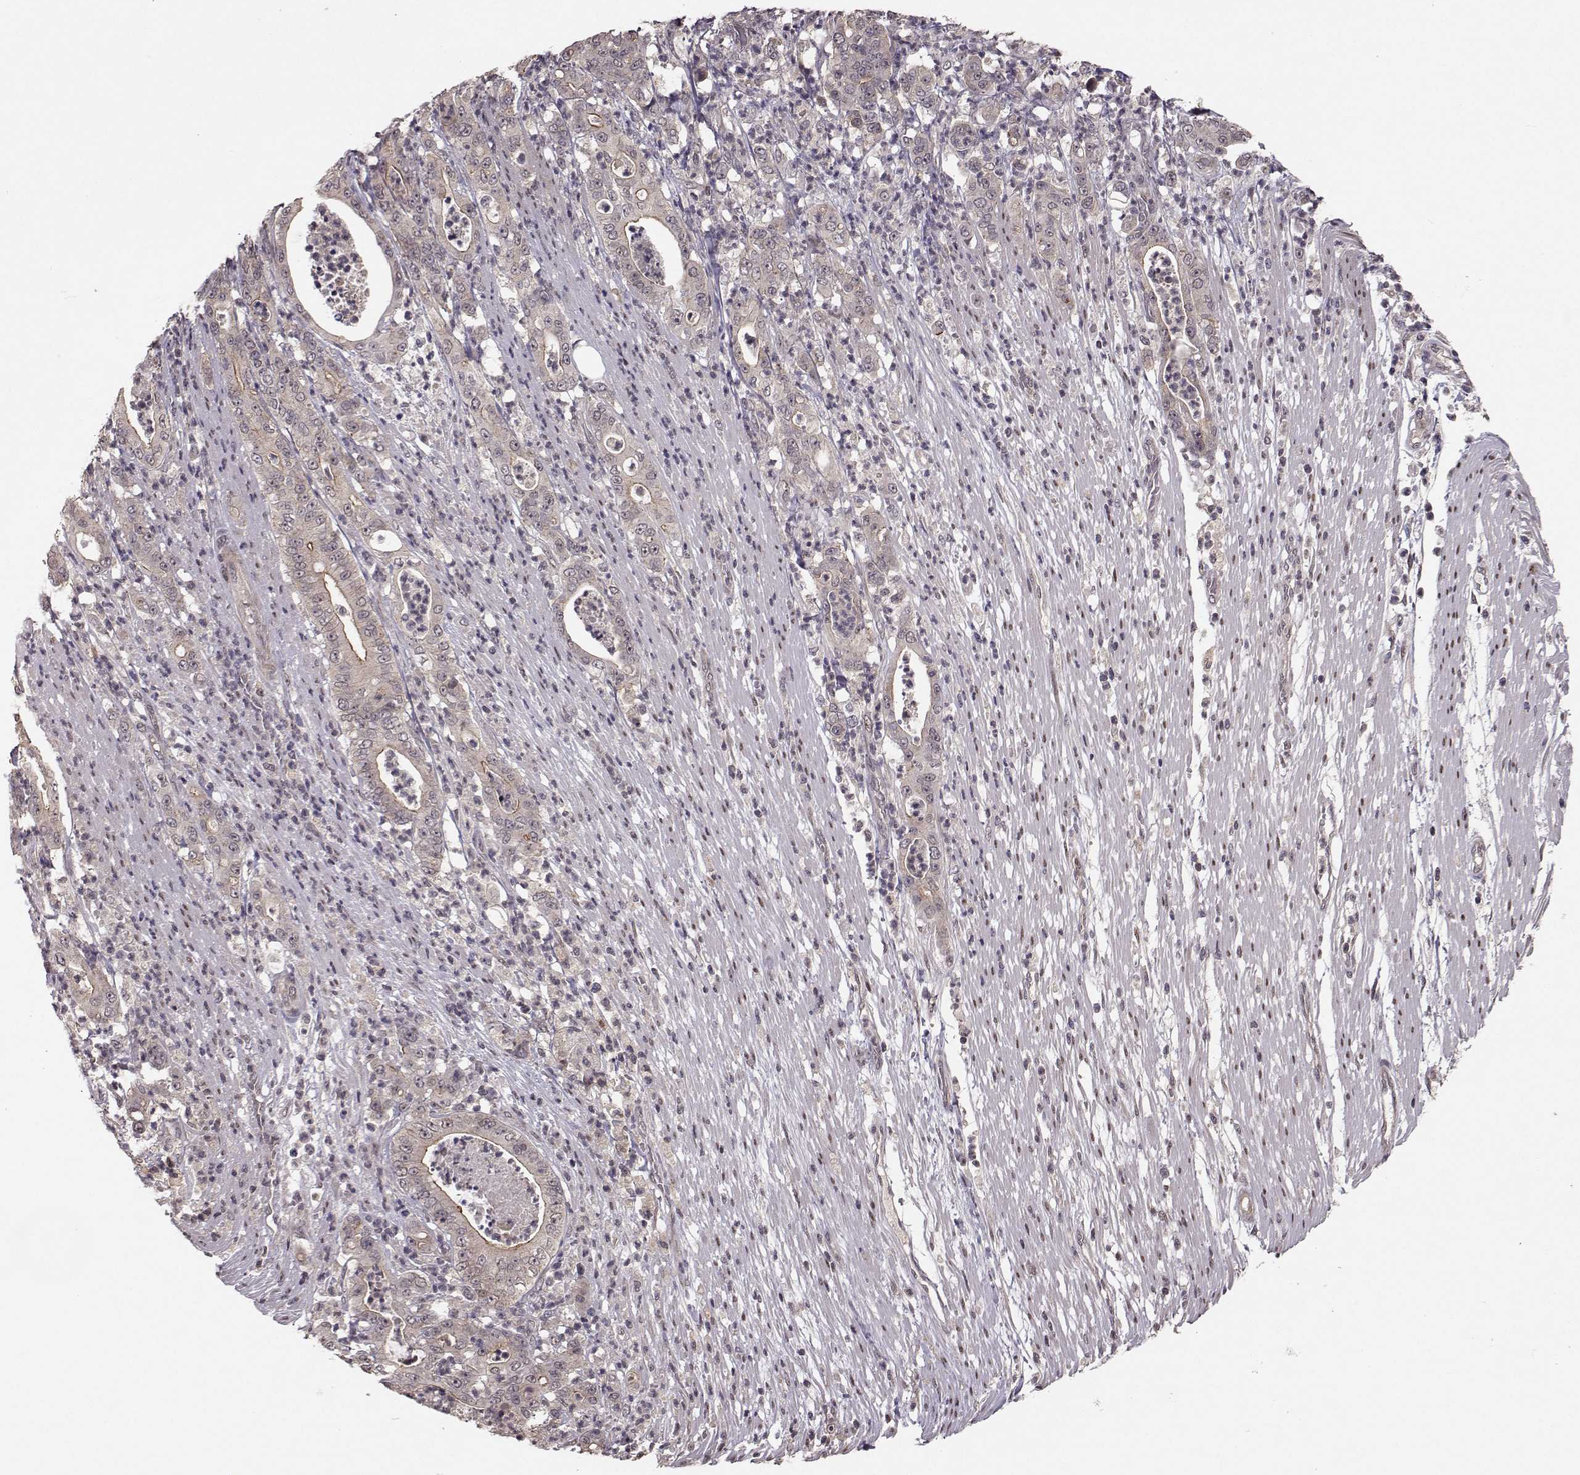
{"staining": {"intensity": "strong", "quantity": "<25%", "location": "cytoplasmic/membranous"}, "tissue": "pancreatic cancer", "cell_type": "Tumor cells", "image_type": "cancer", "snomed": [{"axis": "morphology", "description": "Adenocarcinoma, NOS"}, {"axis": "topography", "description": "Pancreas"}], "caption": "Brown immunohistochemical staining in pancreatic cancer (adenocarcinoma) shows strong cytoplasmic/membranous expression in approximately <25% of tumor cells.", "gene": "PLEKHG3", "patient": {"sex": "male", "age": 71}}